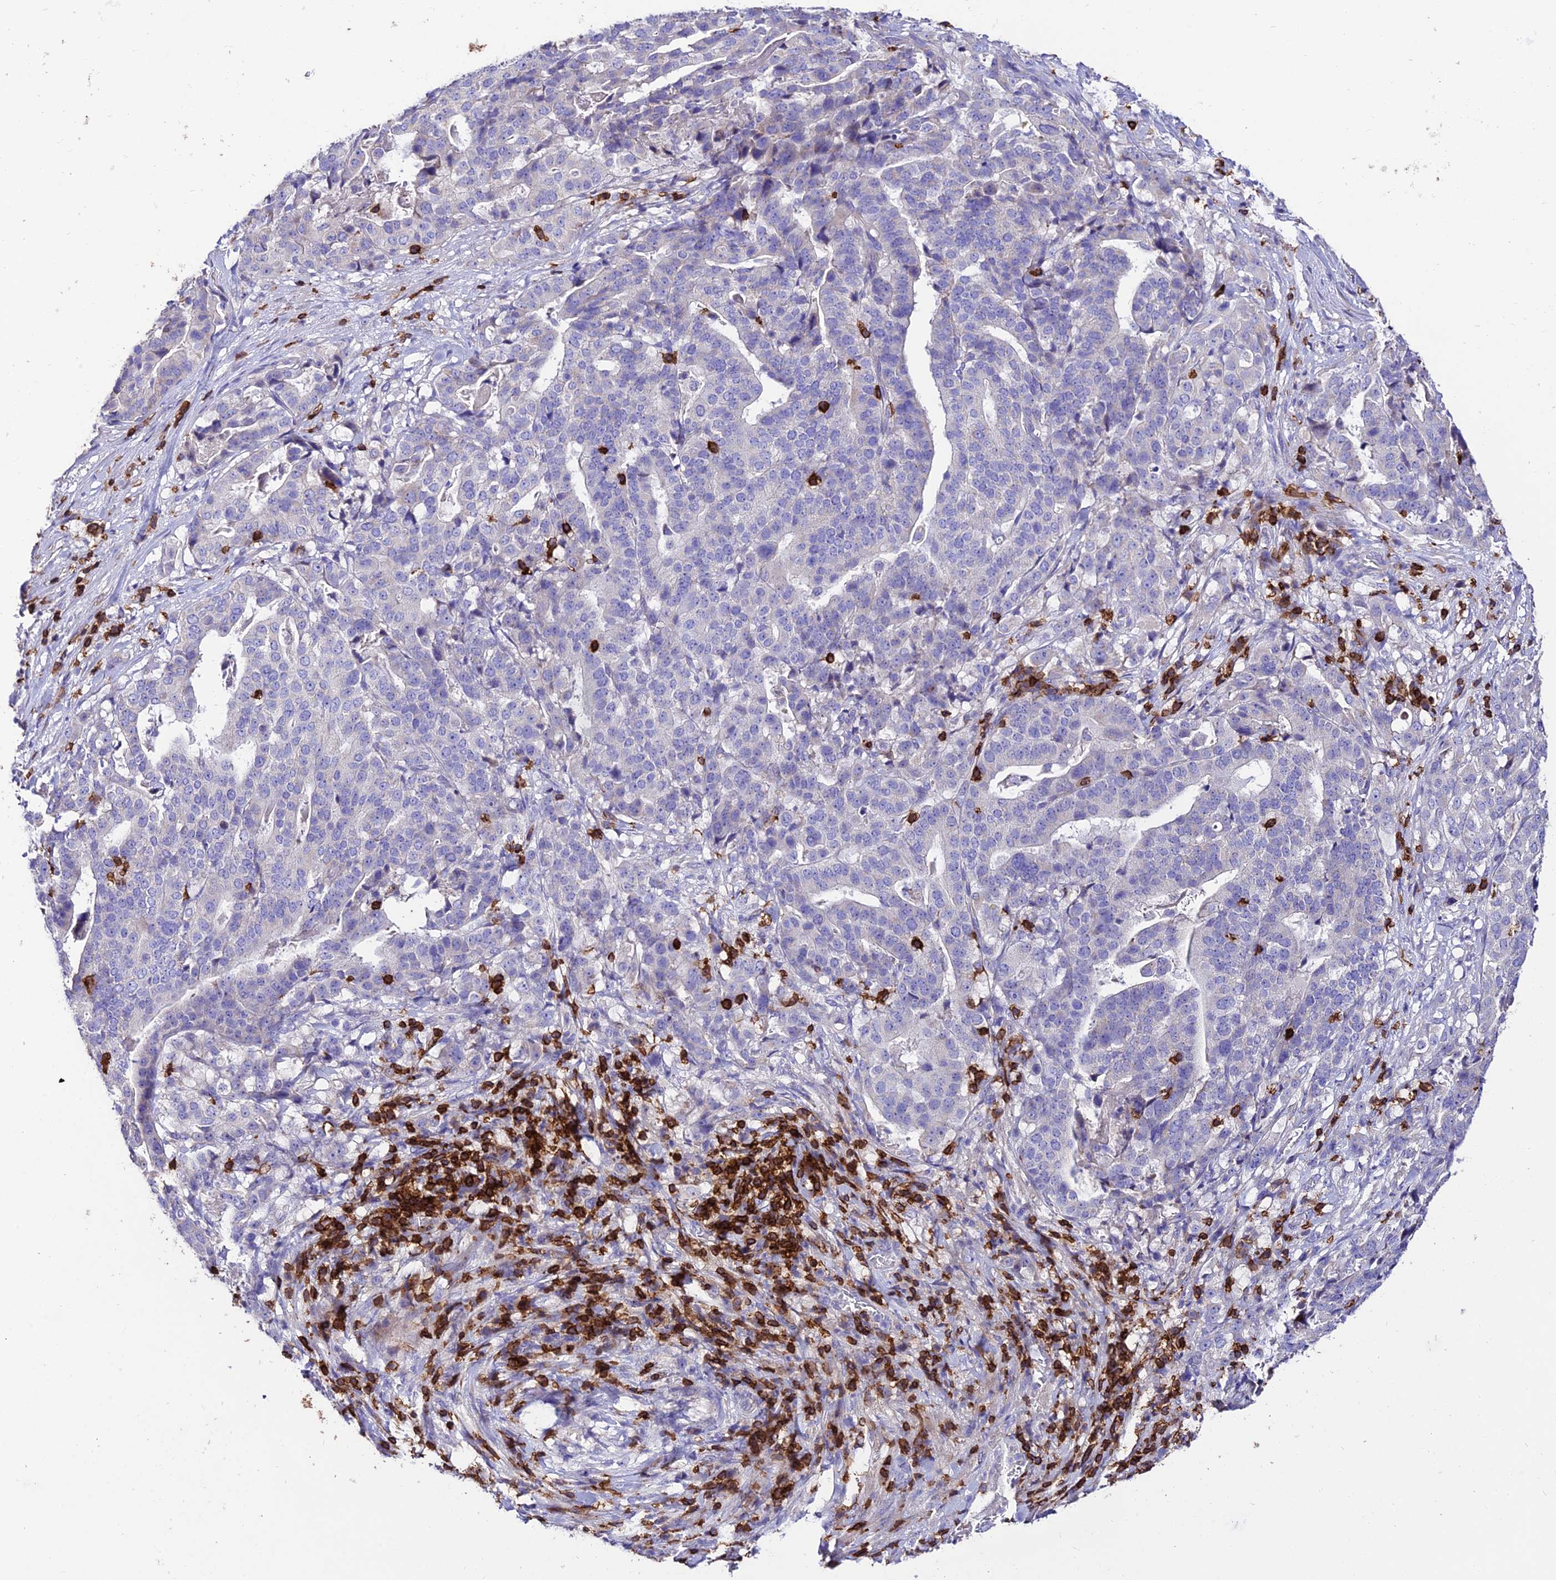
{"staining": {"intensity": "negative", "quantity": "none", "location": "none"}, "tissue": "stomach cancer", "cell_type": "Tumor cells", "image_type": "cancer", "snomed": [{"axis": "morphology", "description": "Adenocarcinoma, NOS"}, {"axis": "topography", "description": "Stomach"}], "caption": "A photomicrograph of stomach cancer stained for a protein displays no brown staining in tumor cells.", "gene": "PTPRCAP", "patient": {"sex": "male", "age": 48}}